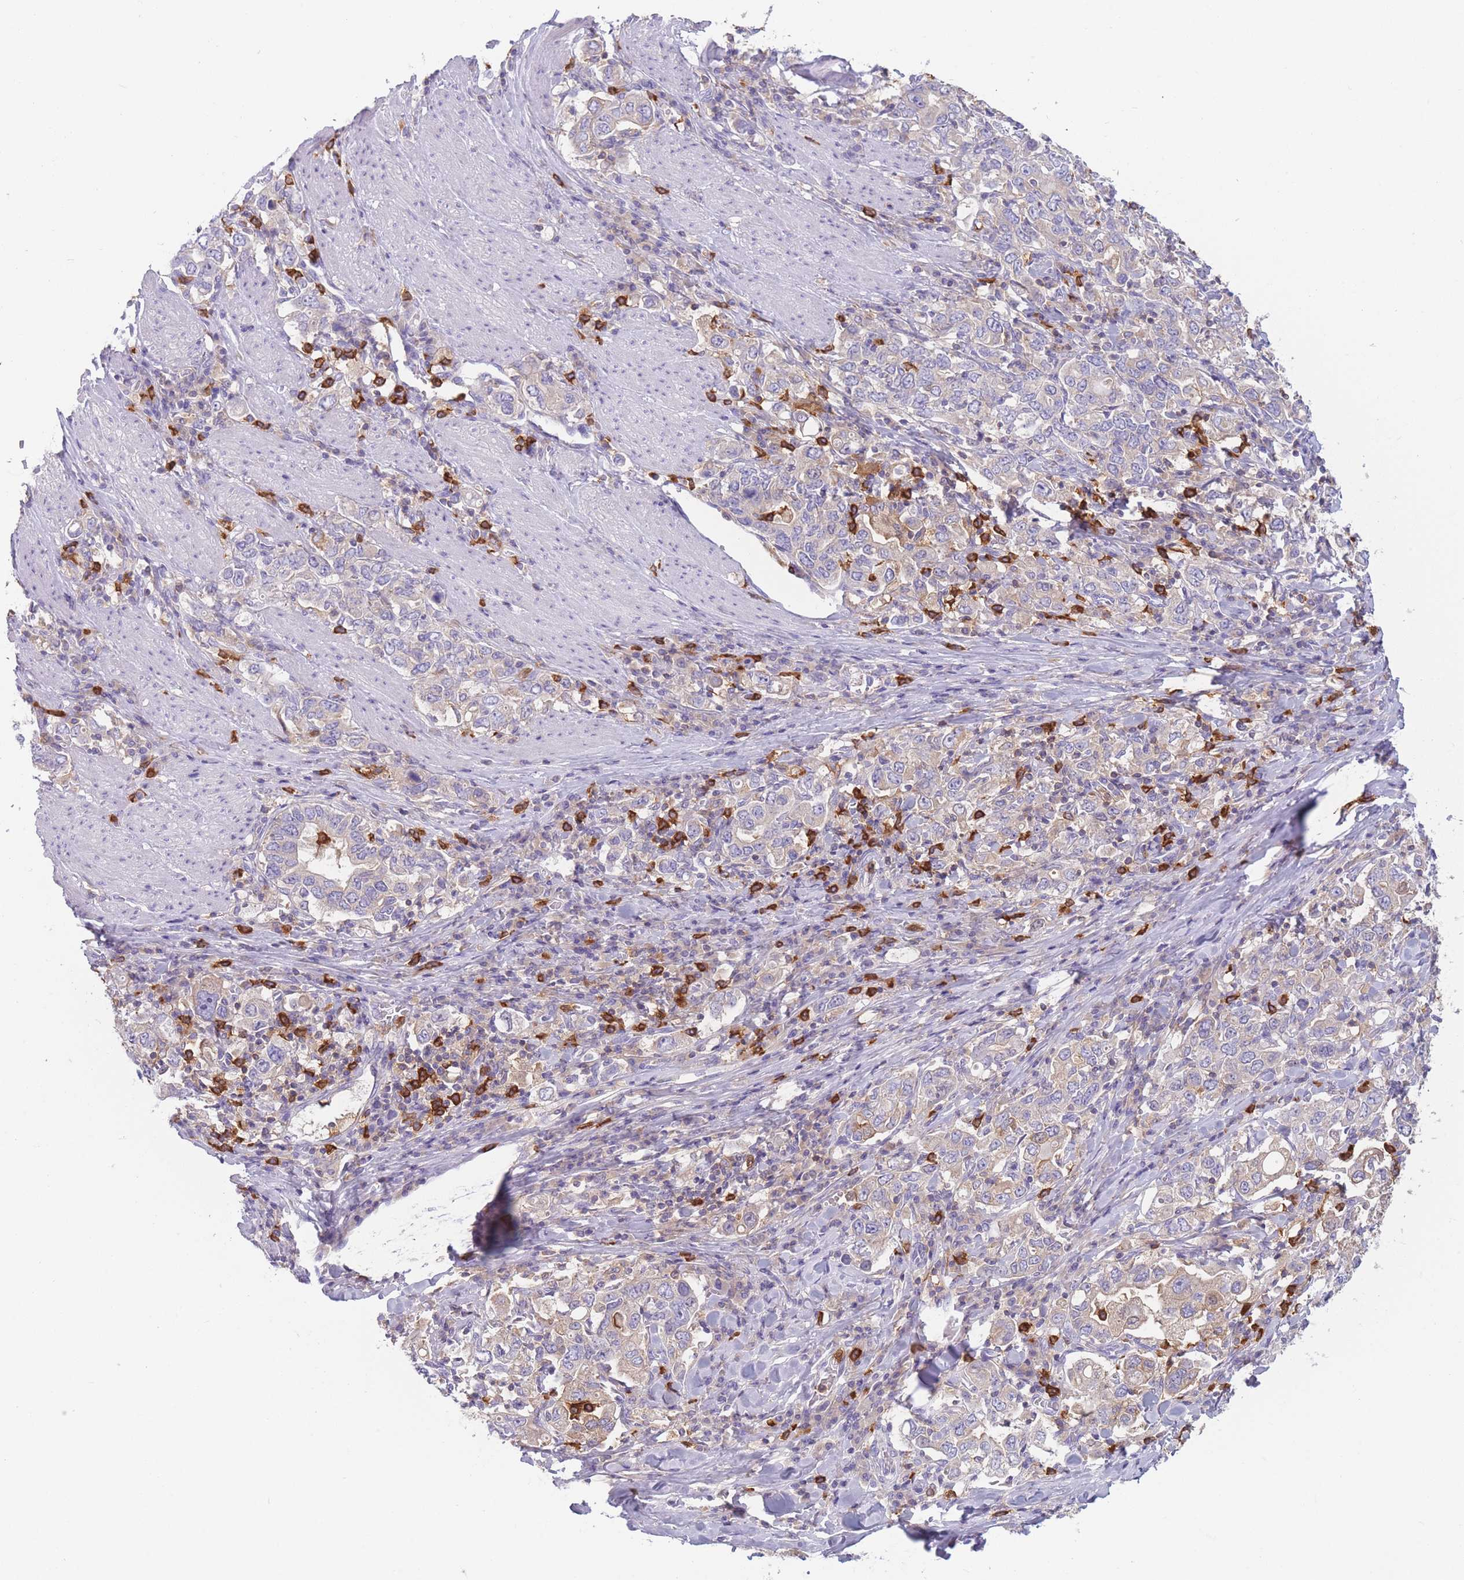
{"staining": {"intensity": "weak", "quantity": "<25%", "location": "cytoplasmic/membranous"}, "tissue": "stomach cancer", "cell_type": "Tumor cells", "image_type": "cancer", "snomed": [{"axis": "morphology", "description": "Adenocarcinoma, NOS"}, {"axis": "topography", "description": "Stomach, upper"}], "caption": "IHC micrograph of human stomach adenocarcinoma stained for a protein (brown), which demonstrates no positivity in tumor cells.", "gene": "ST3GAL4", "patient": {"sex": "male", "age": 62}}